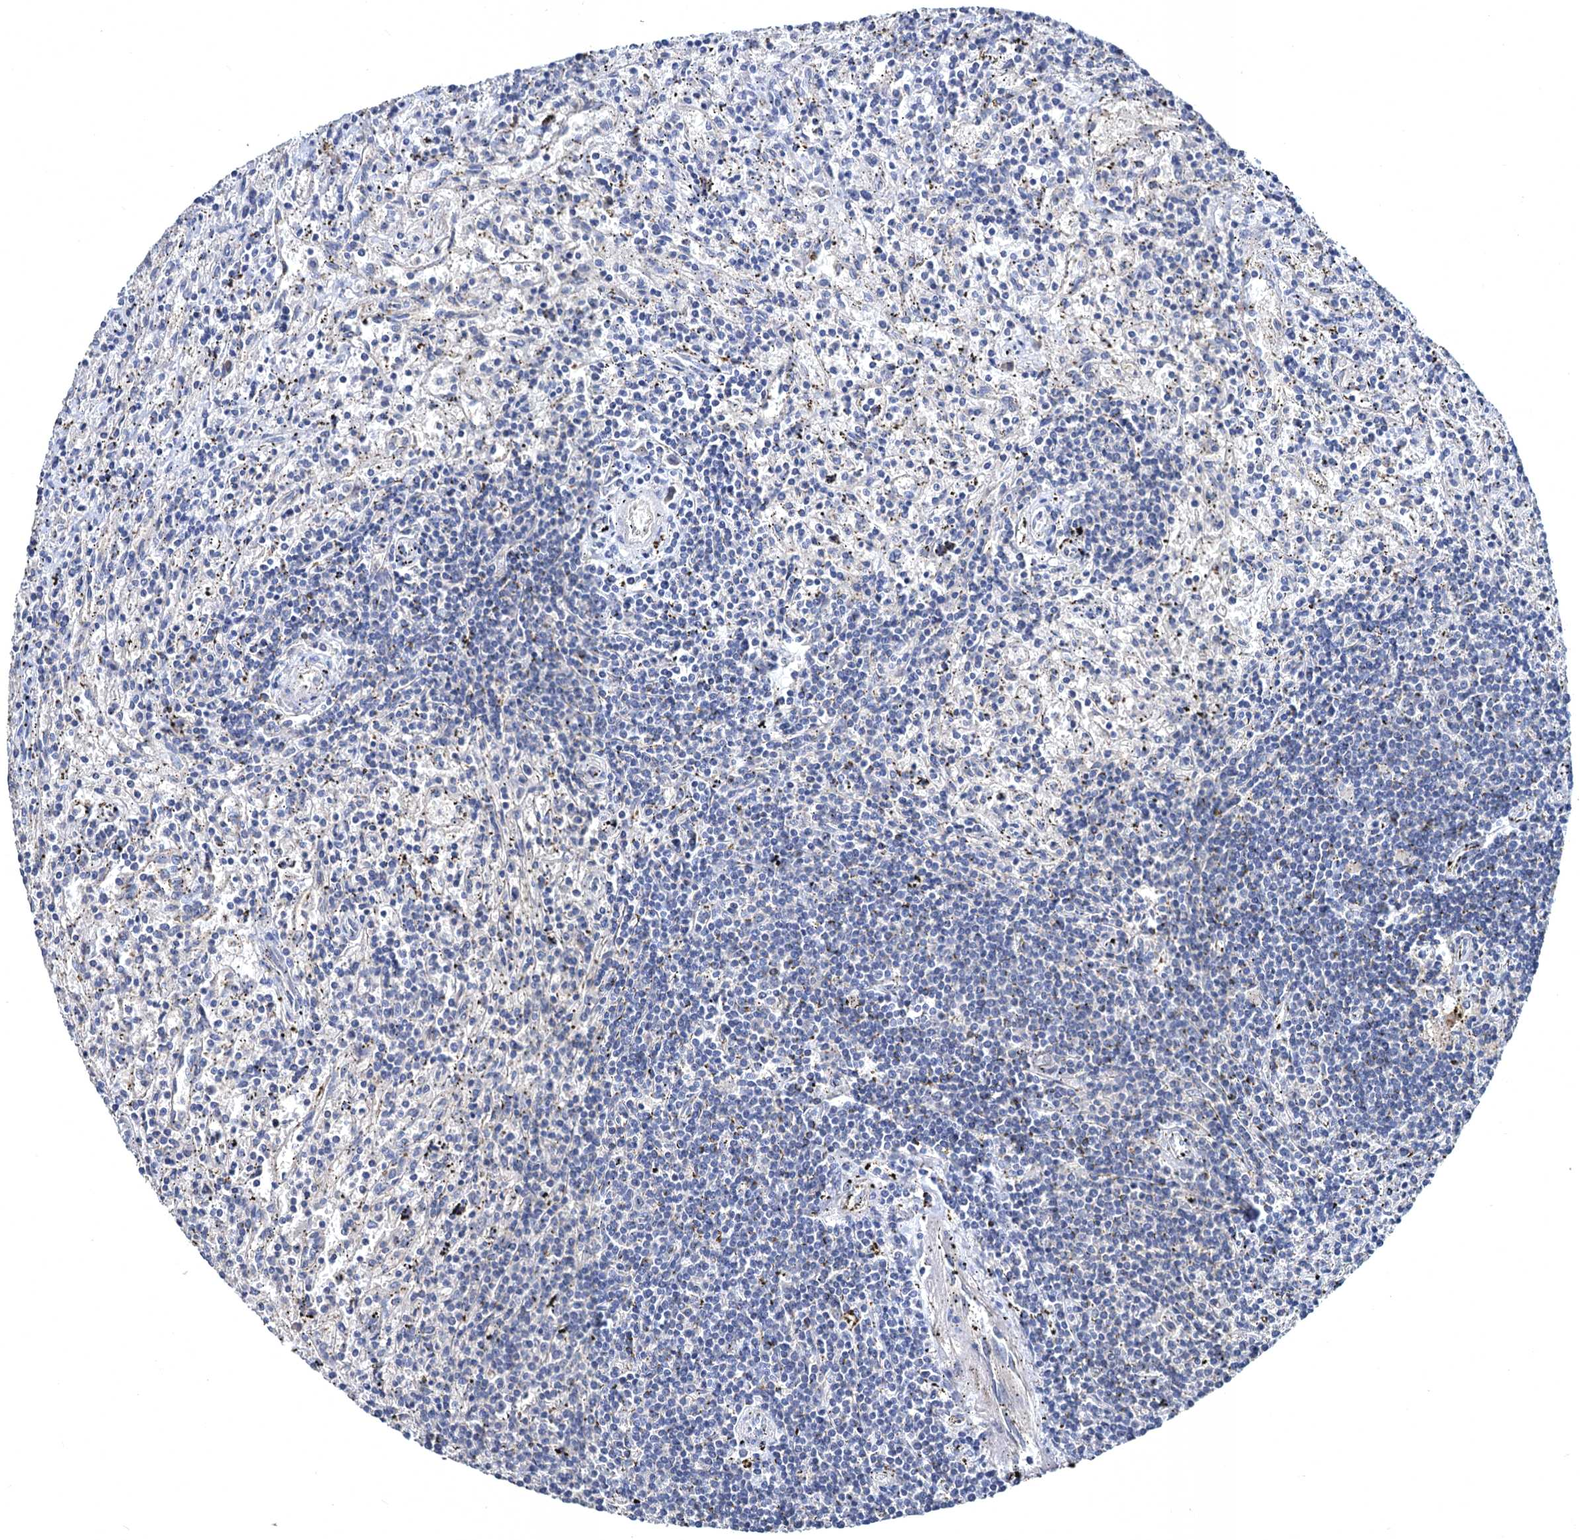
{"staining": {"intensity": "negative", "quantity": "none", "location": "none"}, "tissue": "lymphoma", "cell_type": "Tumor cells", "image_type": "cancer", "snomed": [{"axis": "morphology", "description": "Malignant lymphoma, non-Hodgkin's type, Low grade"}, {"axis": "topography", "description": "Spleen"}], "caption": "Image shows no significant protein positivity in tumor cells of lymphoma.", "gene": "ATP9A", "patient": {"sex": "male", "age": 76}}